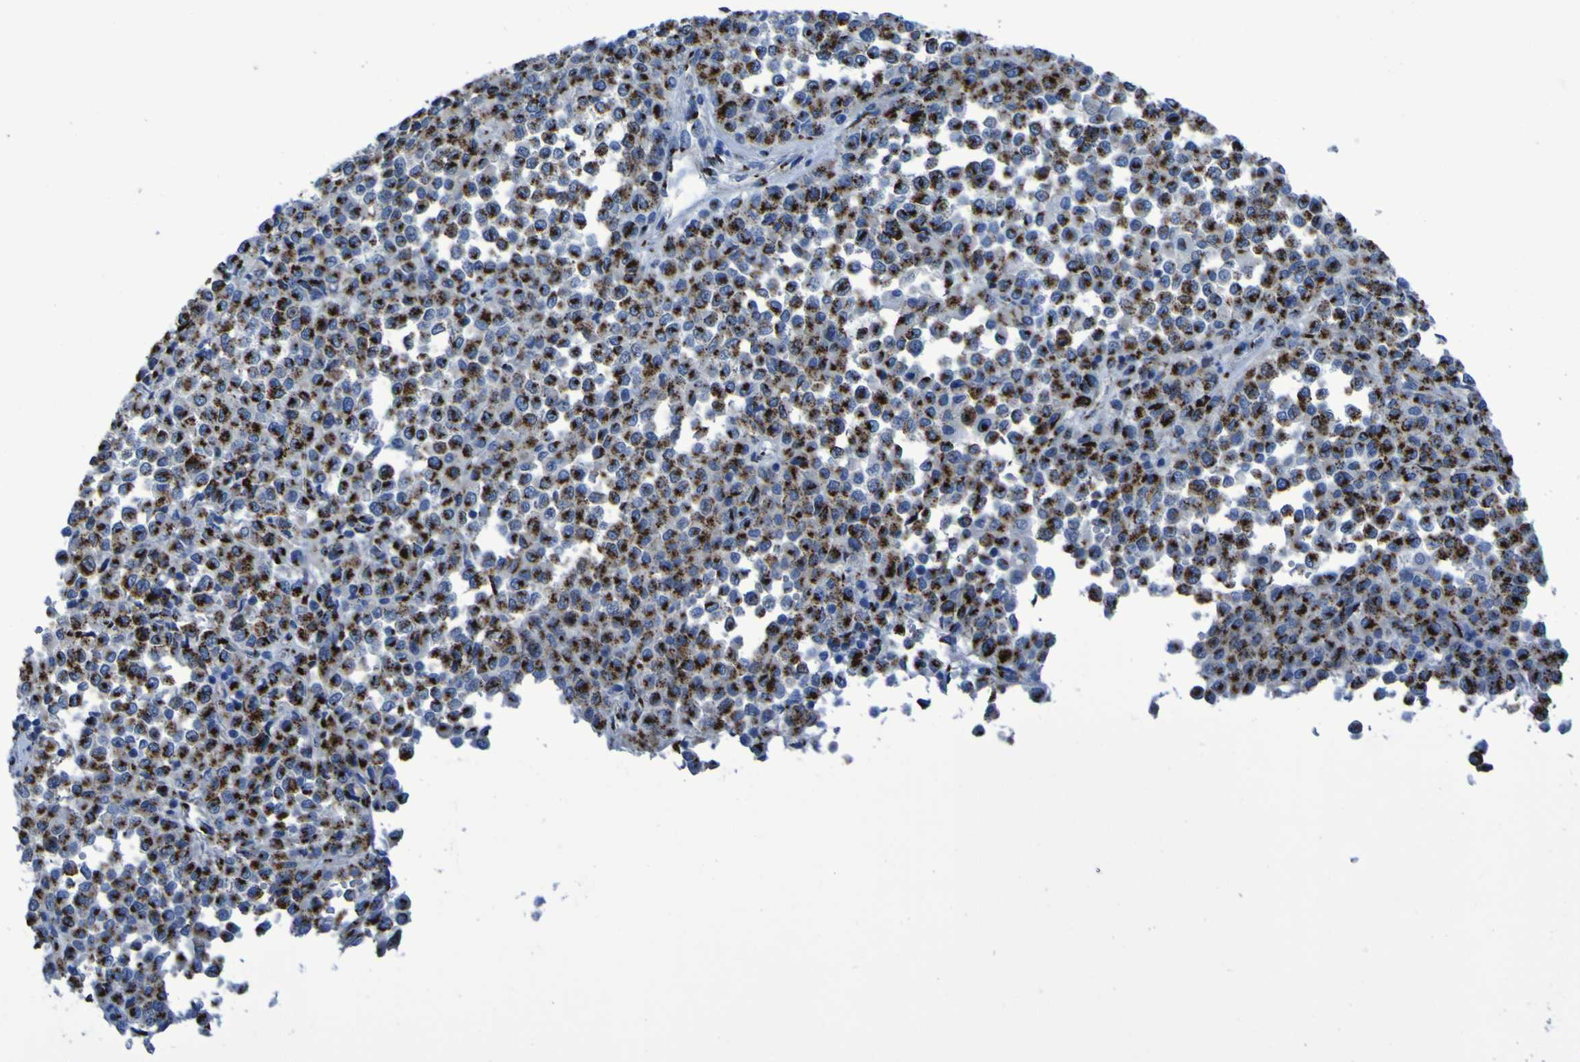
{"staining": {"intensity": "strong", "quantity": ">75%", "location": "cytoplasmic/membranous"}, "tissue": "melanoma", "cell_type": "Tumor cells", "image_type": "cancer", "snomed": [{"axis": "morphology", "description": "Malignant melanoma, Metastatic site"}, {"axis": "topography", "description": "Pancreas"}], "caption": "High-power microscopy captured an immunohistochemistry (IHC) micrograph of melanoma, revealing strong cytoplasmic/membranous expression in approximately >75% of tumor cells.", "gene": "GOLM1", "patient": {"sex": "female", "age": 30}}